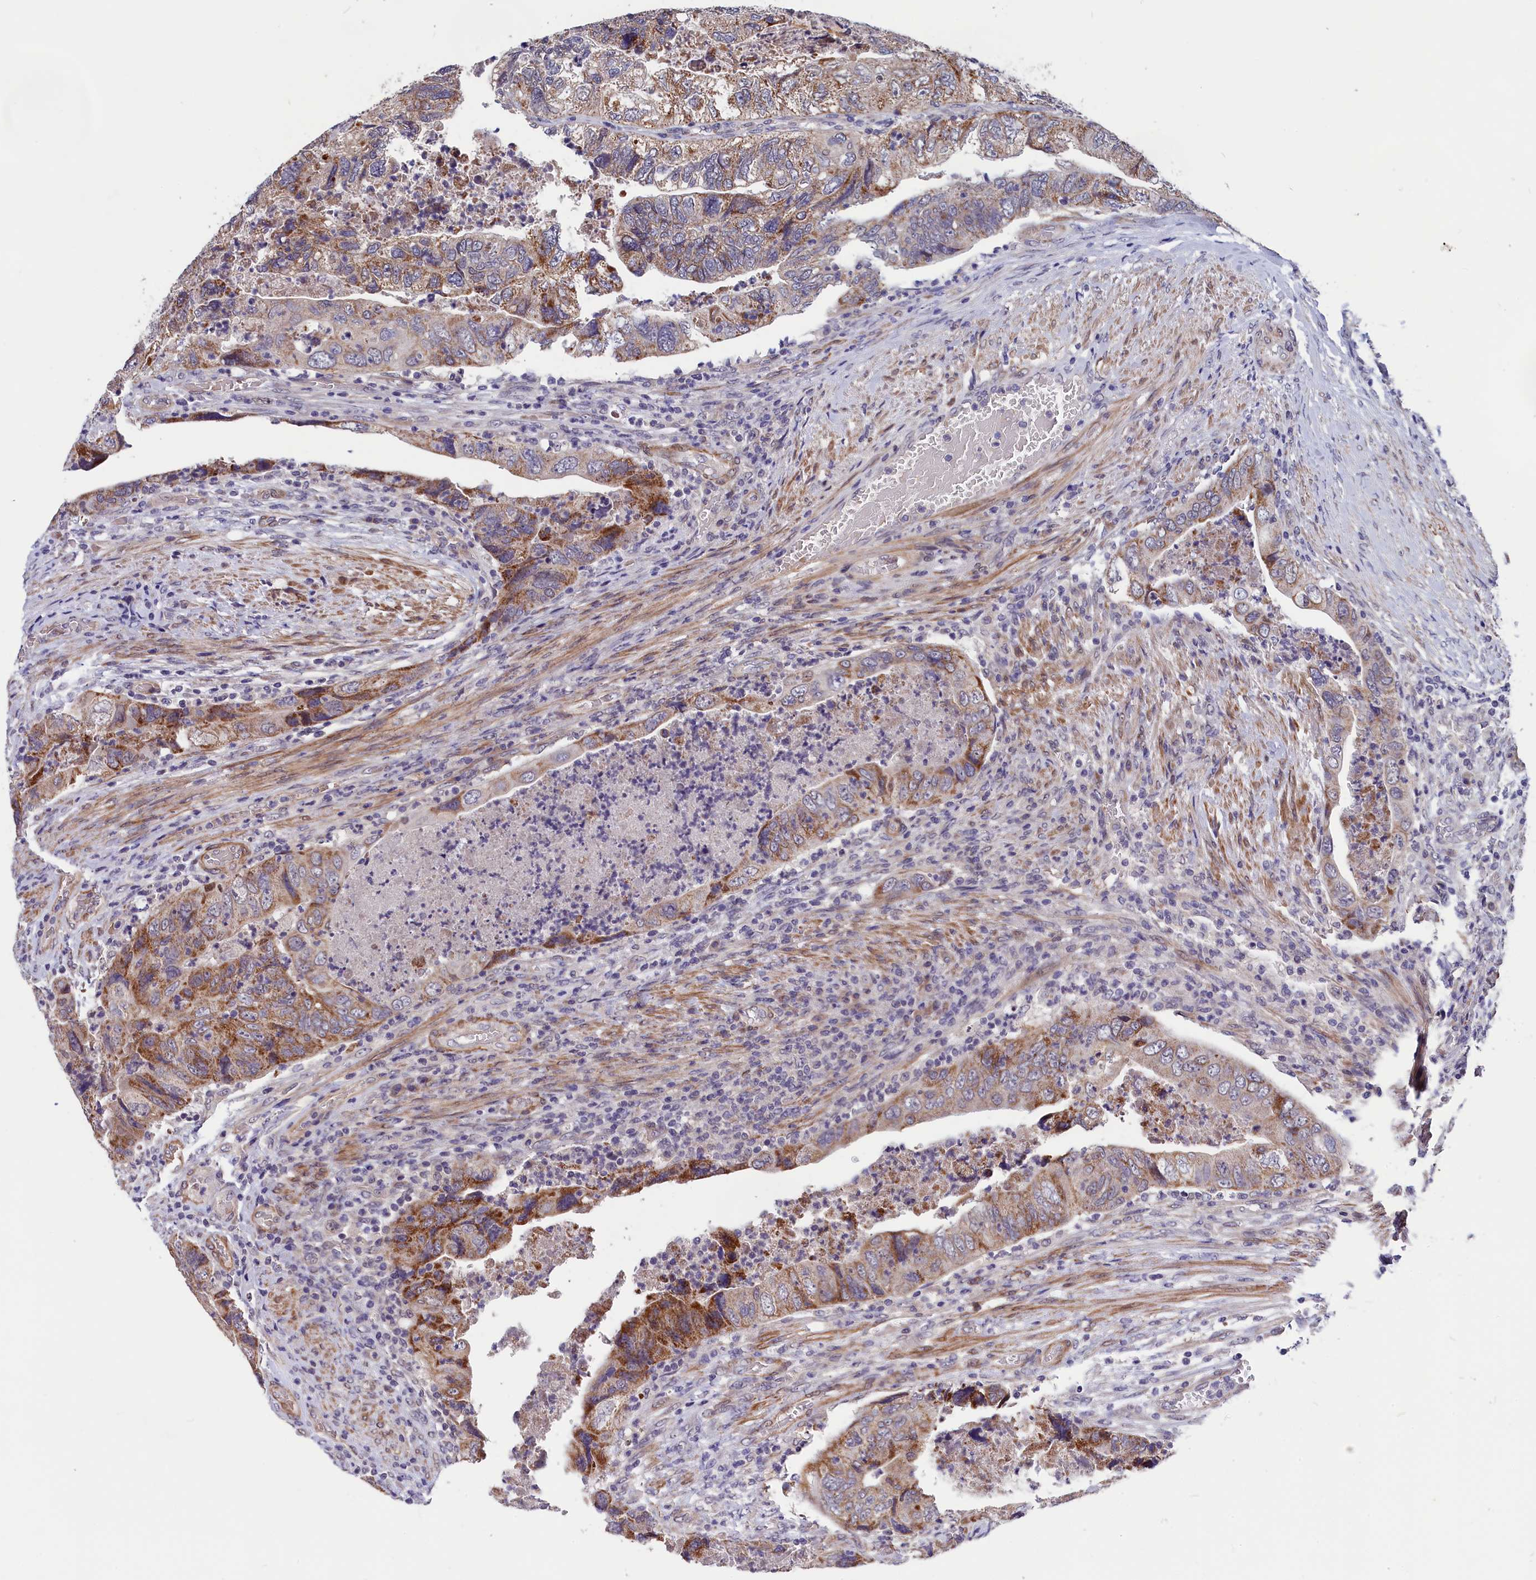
{"staining": {"intensity": "moderate", "quantity": ">75%", "location": "cytoplasmic/membranous"}, "tissue": "colorectal cancer", "cell_type": "Tumor cells", "image_type": "cancer", "snomed": [{"axis": "morphology", "description": "Adenocarcinoma, NOS"}, {"axis": "topography", "description": "Rectum"}], "caption": "Protein expression by IHC shows moderate cytoplasmic/membranous expression in about >75% of tumor cells in adenocarcinoma (colorectal). (Stains: DAB (3,3'-diaminobenzidine) in brown, nuclei in blue, Microscopy: brightfield microscopy at high magnification).", "gene": "SLC39A6", "patient": {"sex": "male", "age": 63}}